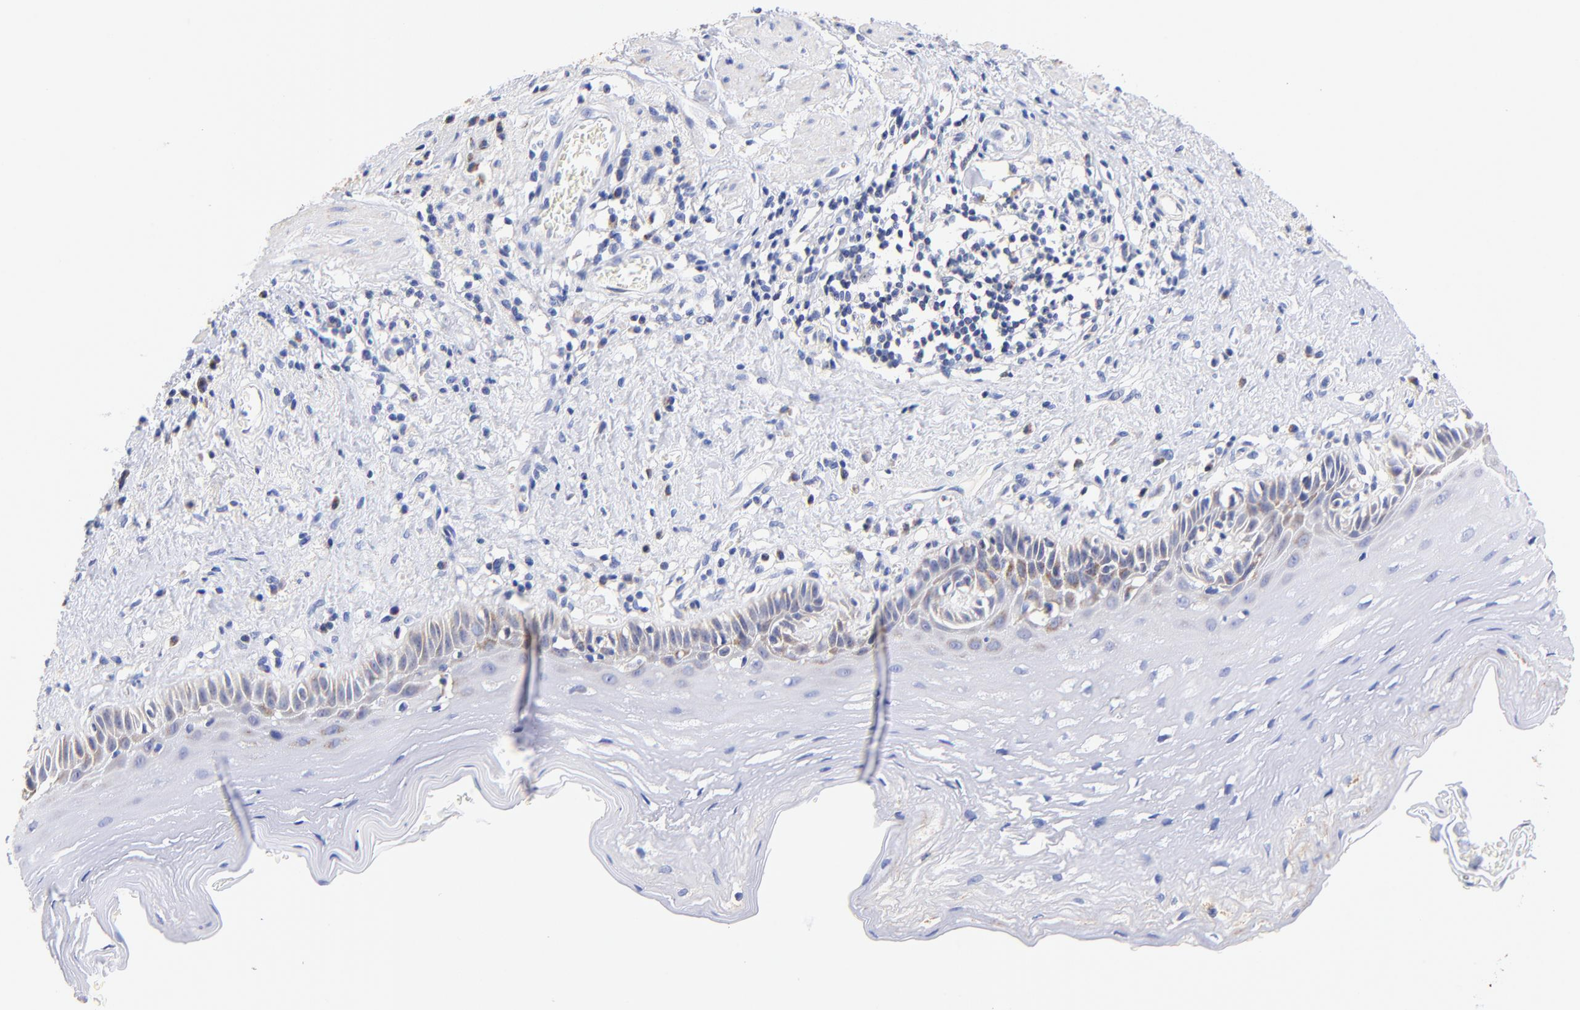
{"staining": {"intensity": "moderate", "quantity": "25%-75%", "location": "cytoplasmic/membranous"}, "tissue": "esophagus", "cell_type": "Squamous epithelial cells", "image_type": "normal", "snomed": [{"axis": "morphology", "description": "Normal tissue, NOS"}, {"axis": "topography", "description": "Esophagus"}], "caption": "Squamous epithelial cells display medium levels of moderate cytoplasmic/membranous positivity in about 25%-75% of cells in normal esophagus.", "gene": "ATP5F1D", "patient": {"sex": "female", "age": 70}}